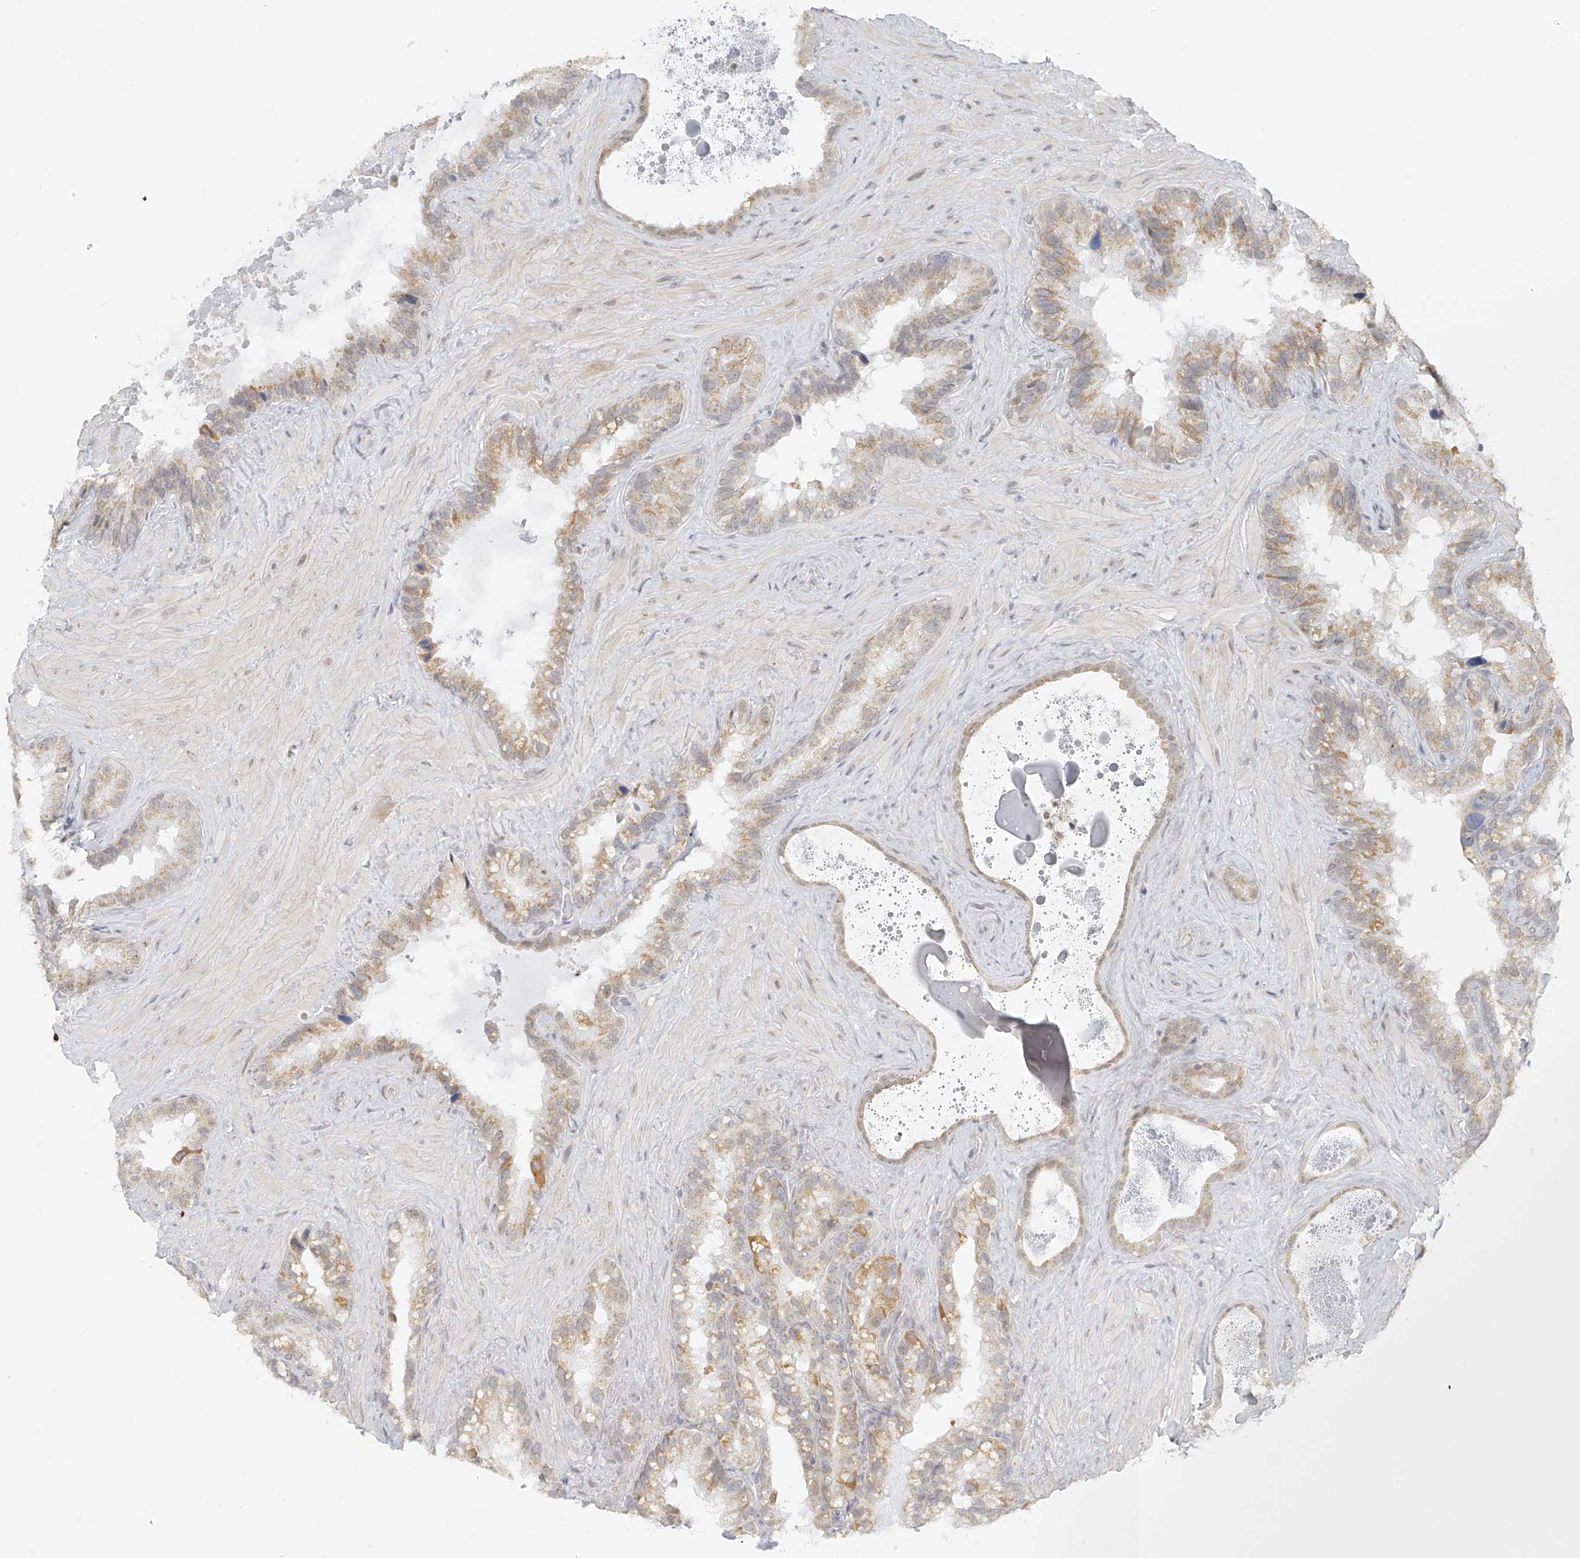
{"staining": {"intensity": "moderate", "quantity": "25%-75%", "location": "cytoplasmic/membranous"}, "tissue": "seminal vesicle", "cell_type": "Glandular cells", "image_type": "normal", "snomed": [{"axis": "morphology", "description": "Normal tissue, NOS"}, {"axis": "topography", "description": "Prostate"}, {"axis": "topography", "description": "Seminal veicle"}], "caption": "This image exhibits benign seminal vesicle stained with IHC to label a protein in brown. The cytoplasmic/membranous of glandular cells show moderate positivity for the protein. Nuclei are counter-stained blue.", "gene": "DYRK1B", "patient": {"sex": "male", "age": 68}}